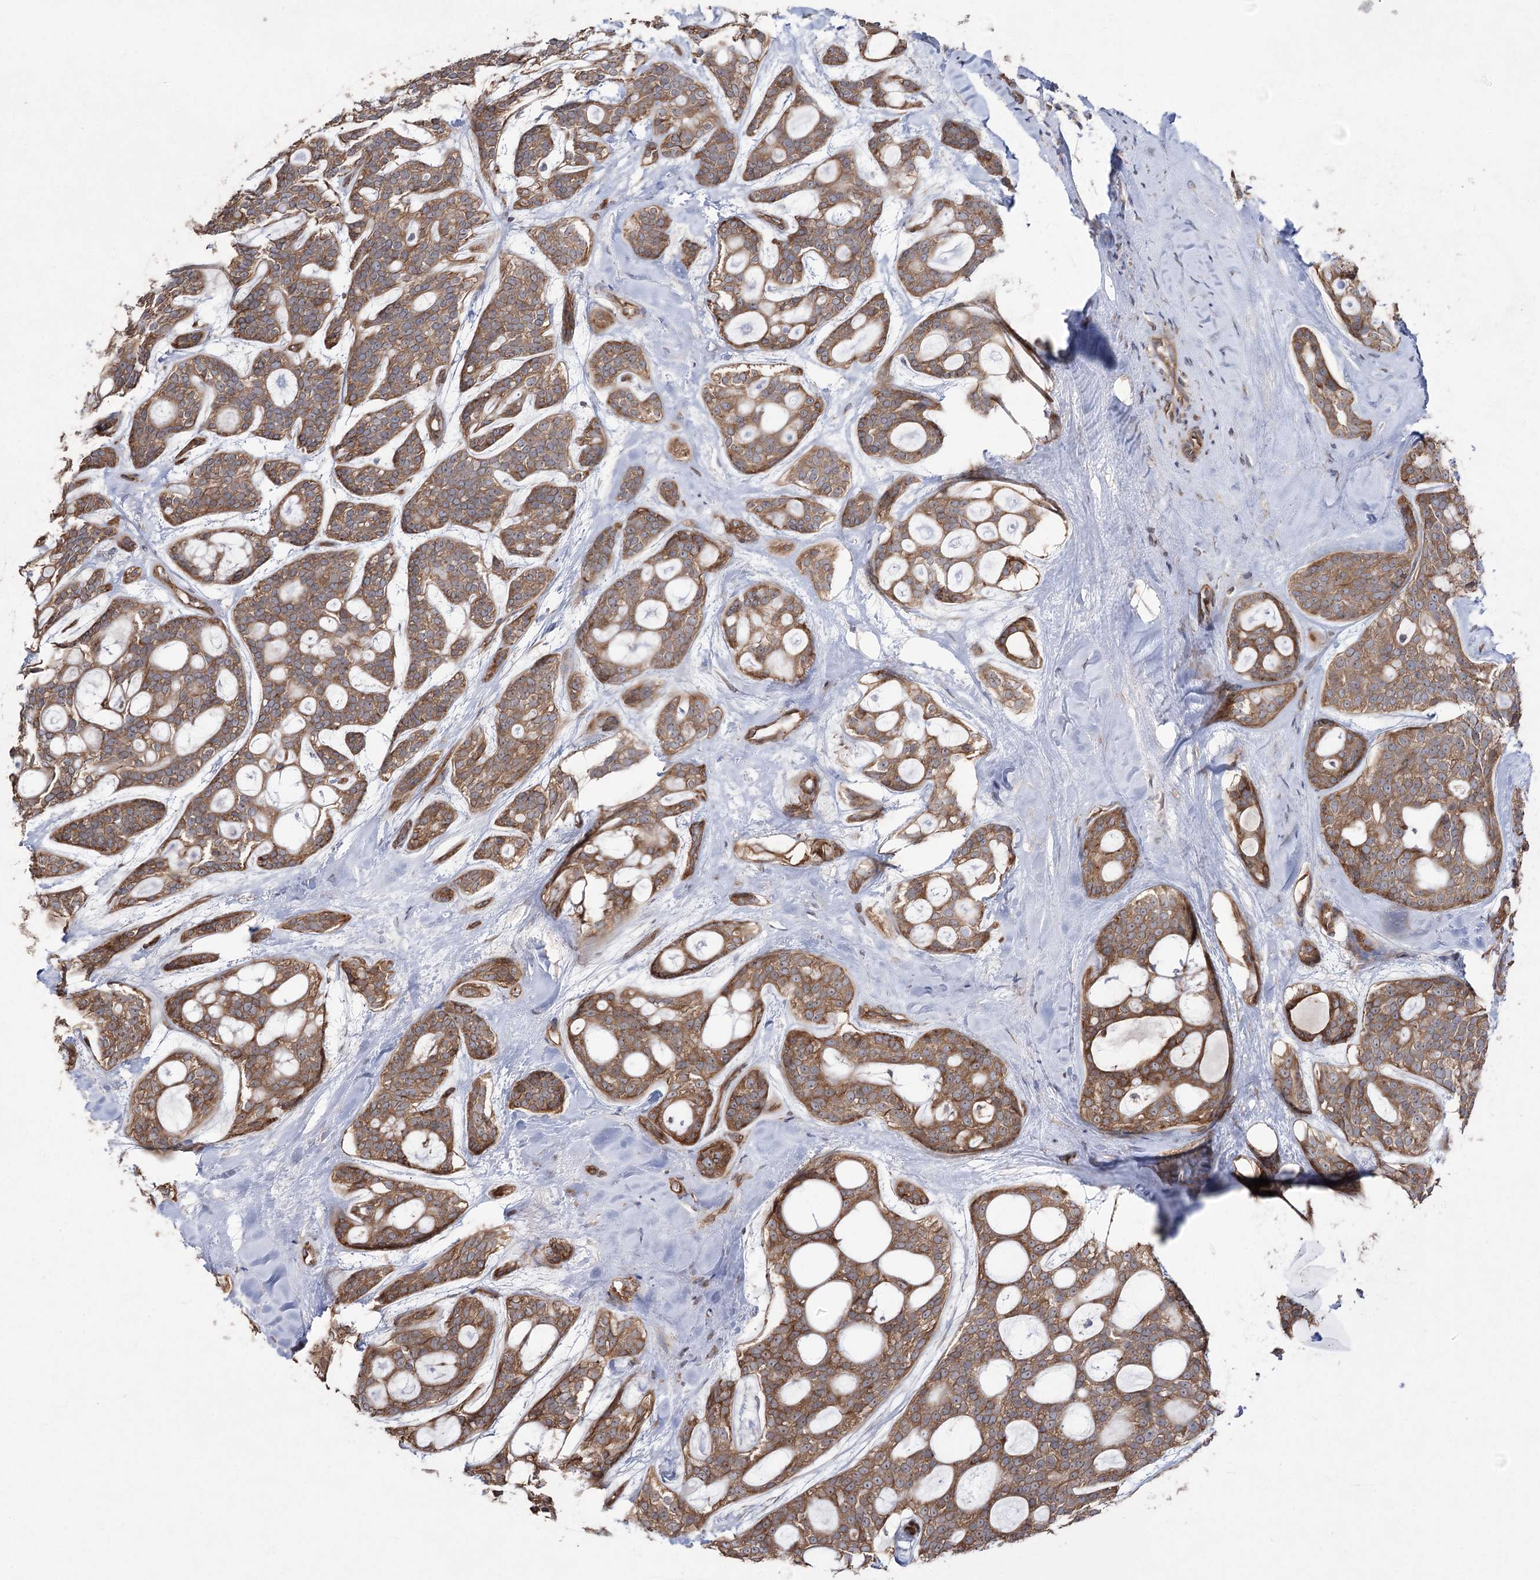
{"staining": {"intensity": "moderate", "quantity": ">75%", "location": "cytoplasmic/membranous"}, "tissue": "head and neck cancer", "cell_type": "Tumor cells", "image_type": "cancer", "snomed": [{"axis": "morphology", "description": "Adenocarcinoma, NOS"}, {"axis": "topography", "description": "Head-Neck"}], "caption": "Head and neck cancer (adenocarcinoma) stained for a protein (brown) reveals moderate cytoplasmic/membranous positive positivity in approximately >75% of tumor cells.", "gene": "LARS2", "patient": {"sex": "male", "age": 66}}